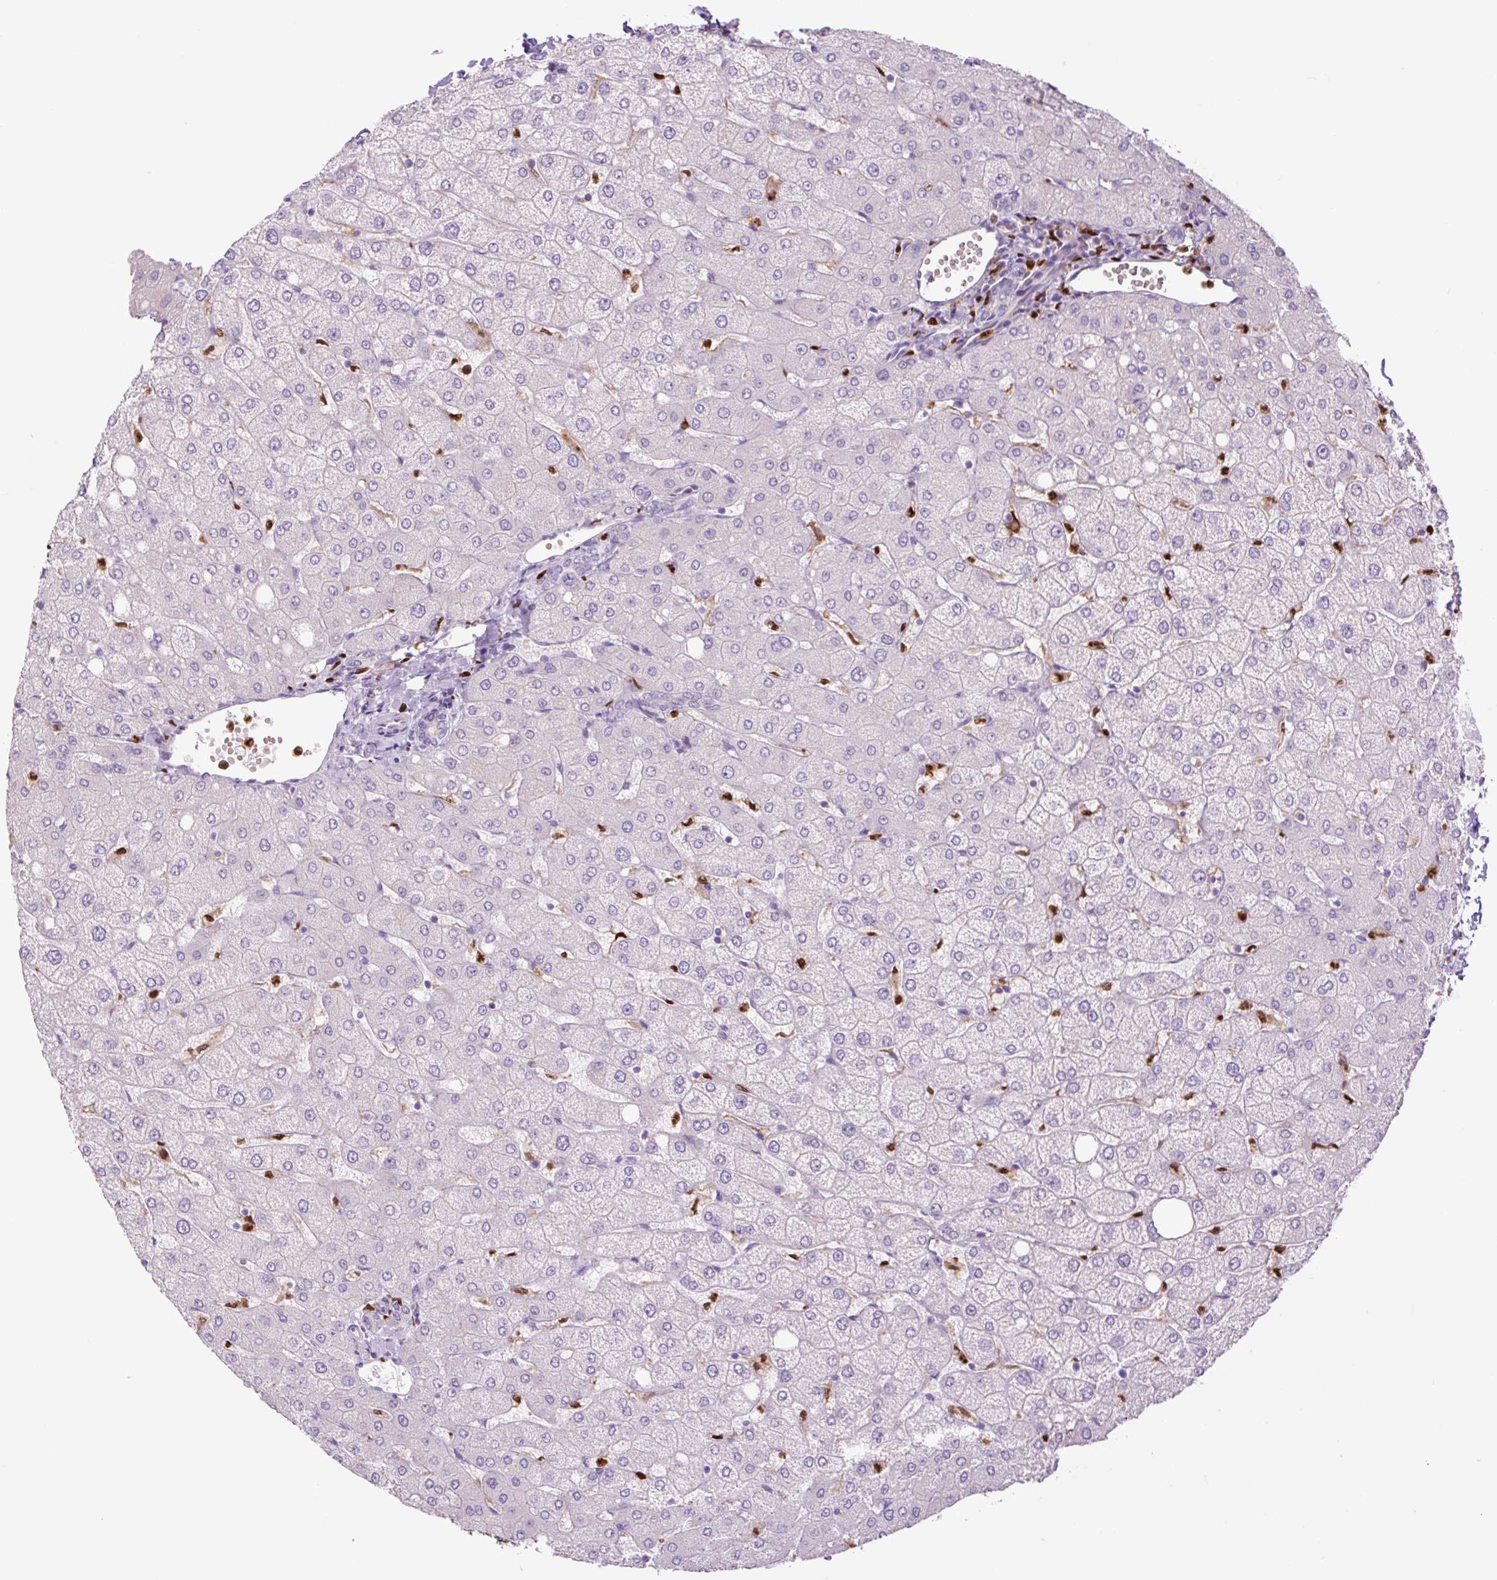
{"staining": {"intensity": "negative", "quantity": "none", "location": "none"}, "tissue": "liver", "cell_type": "Cholangiocytes", "image_type": "normal", "snomed": [{"axis": "morphology", "description": "Normal tissue, NOS"}, {"axis": "topography", "description": "Liver"}], "caption": "Histopathology image shows no protein positivity in cholangiocytes of normal liver.", "gene": "SPI1", "patient": {"sex": "female", "age": 54}}